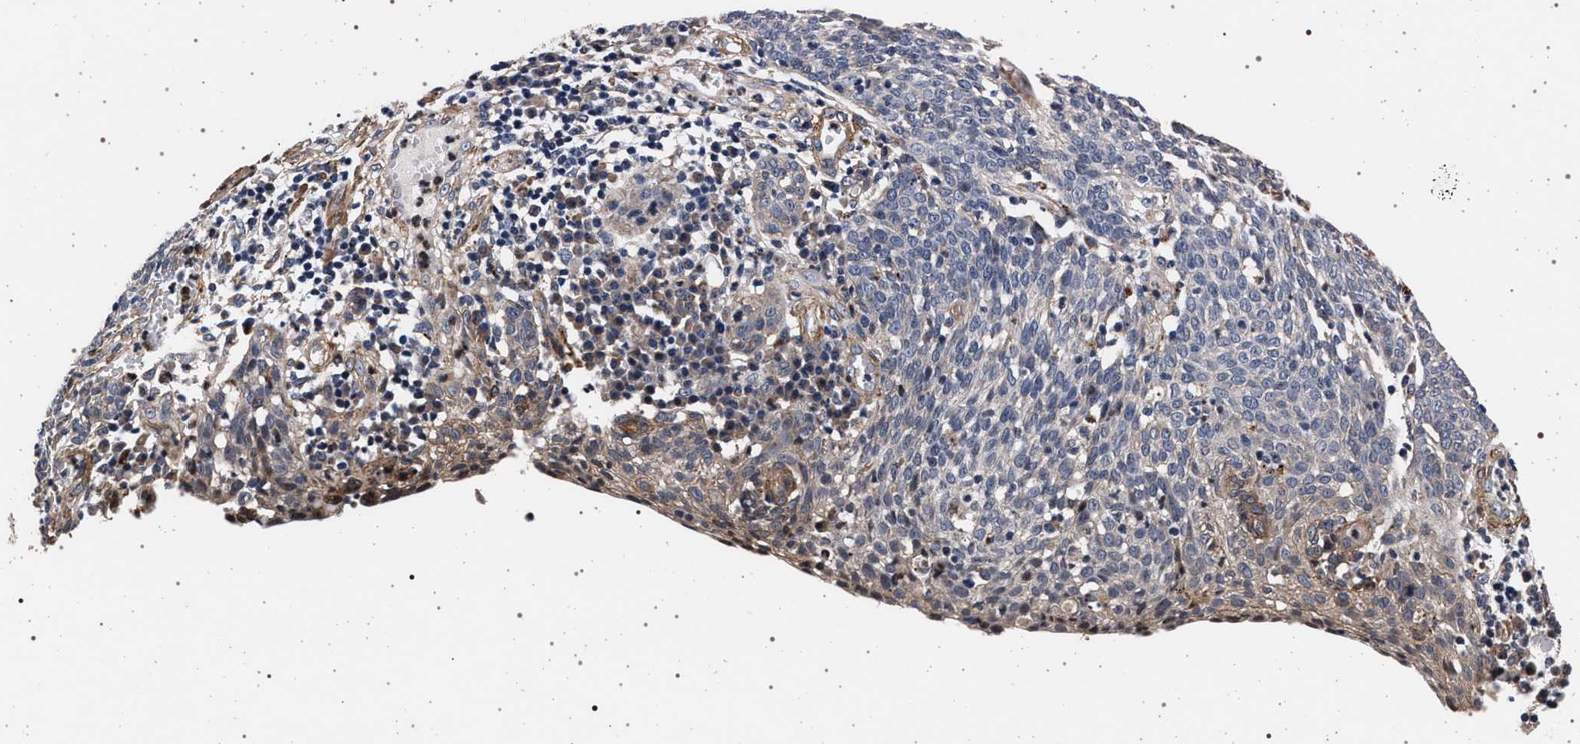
{"staining": {"intensity": "negative", "quantity": "none", "location": "none"}, "tissue": "cervical cancer", "cell_type": "Tumor cells", "image_type": "cancer", "snomed": [{"axis": "morphology", "description": "Squamous cell carcinoma, NOS"}, {"axis": "topography", "description": "Cervix"}], "caption": "Cervical cancer stained for a protein using IHC exhibits no positivity tumor cells.", "gene": "KCNK6", "patient": {"sex": "female", "age": 34}}